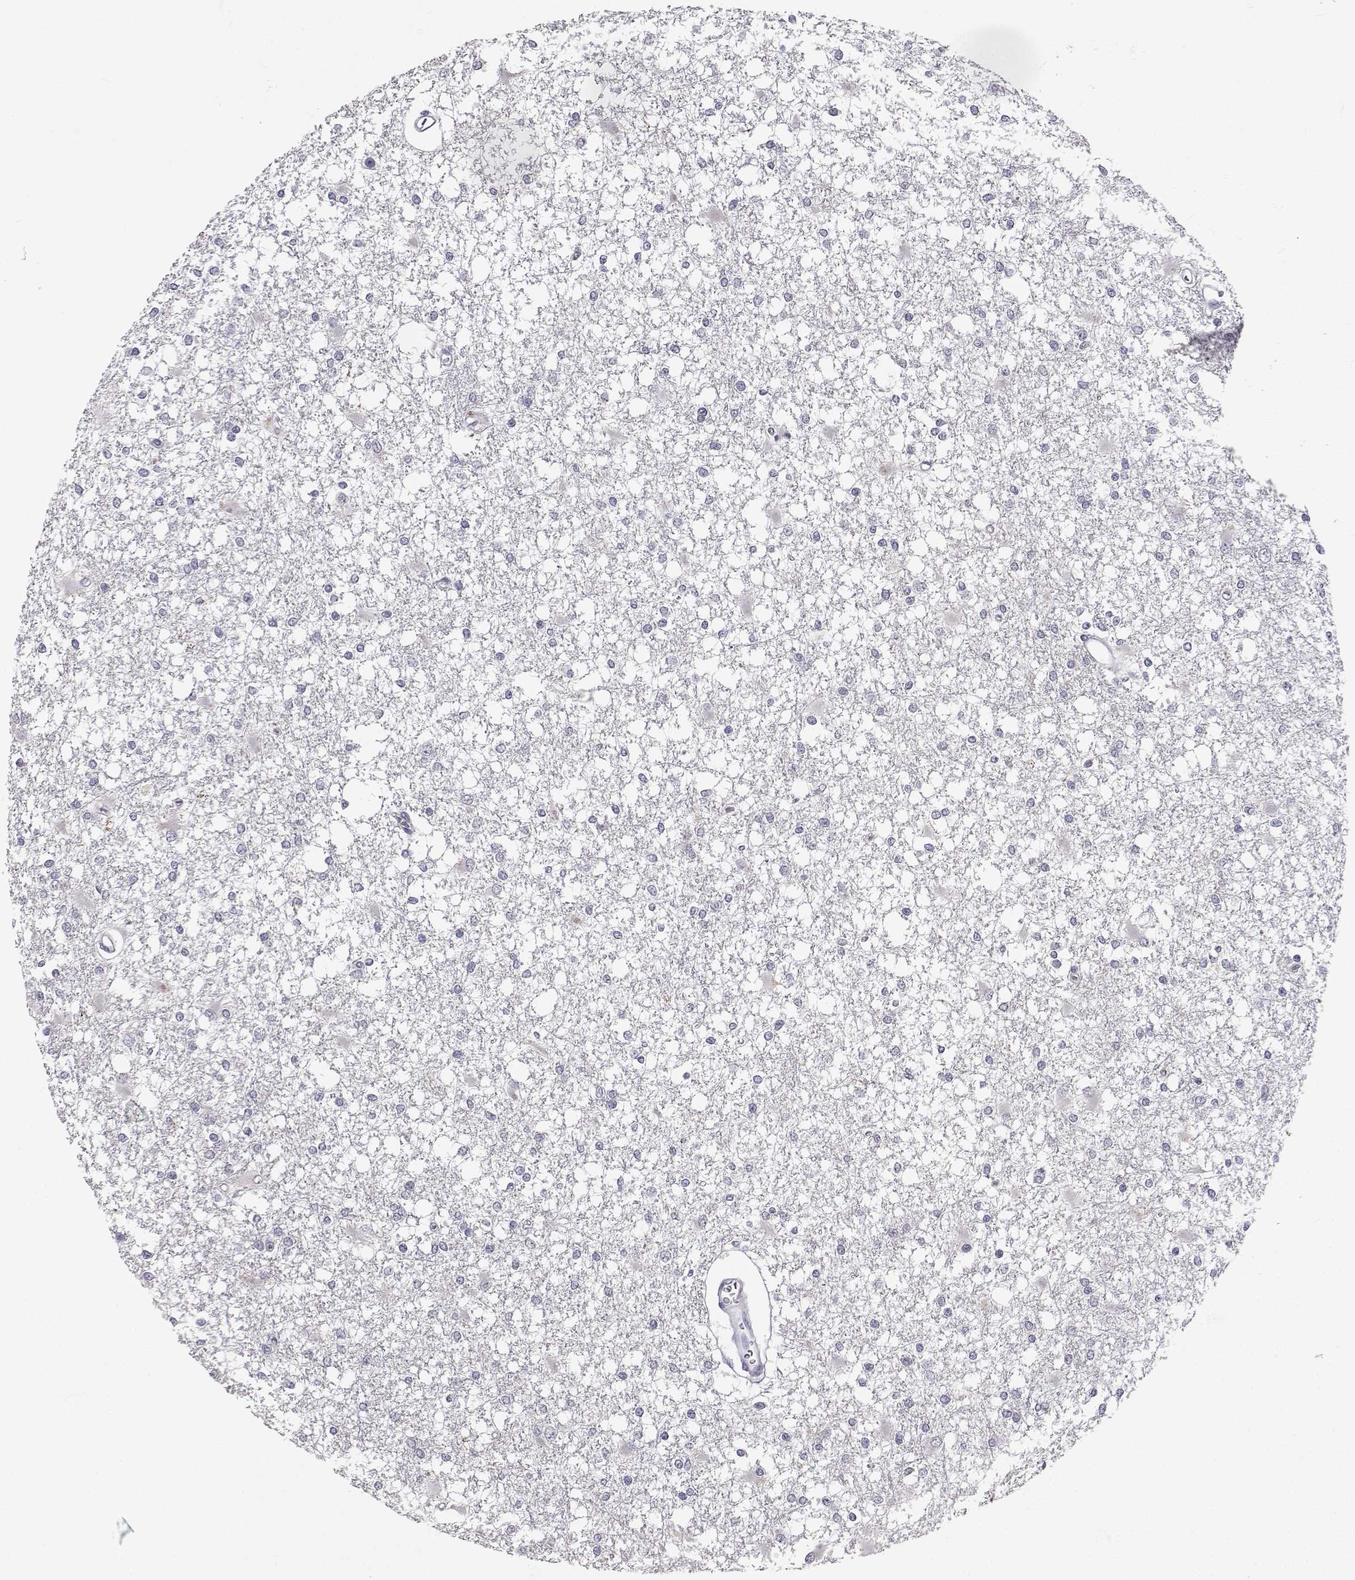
{"staining": {"intensity": "negative", "quantity": "none", "location": "none"}, "tissue": "glioma", "cell_type": "Tumor cells", "image_type": "cancer", "snomed": [{"axis": "morphology", "description": "Glioma, malignant, High grade"}, {"axis": "topography", "description": "Cerebral cortex"}], "caption": "The micrograph shows no staining of tumor cells in glioma.", "gene": "SLC6A3", "patient": {"sex": "male", "age": 79}}